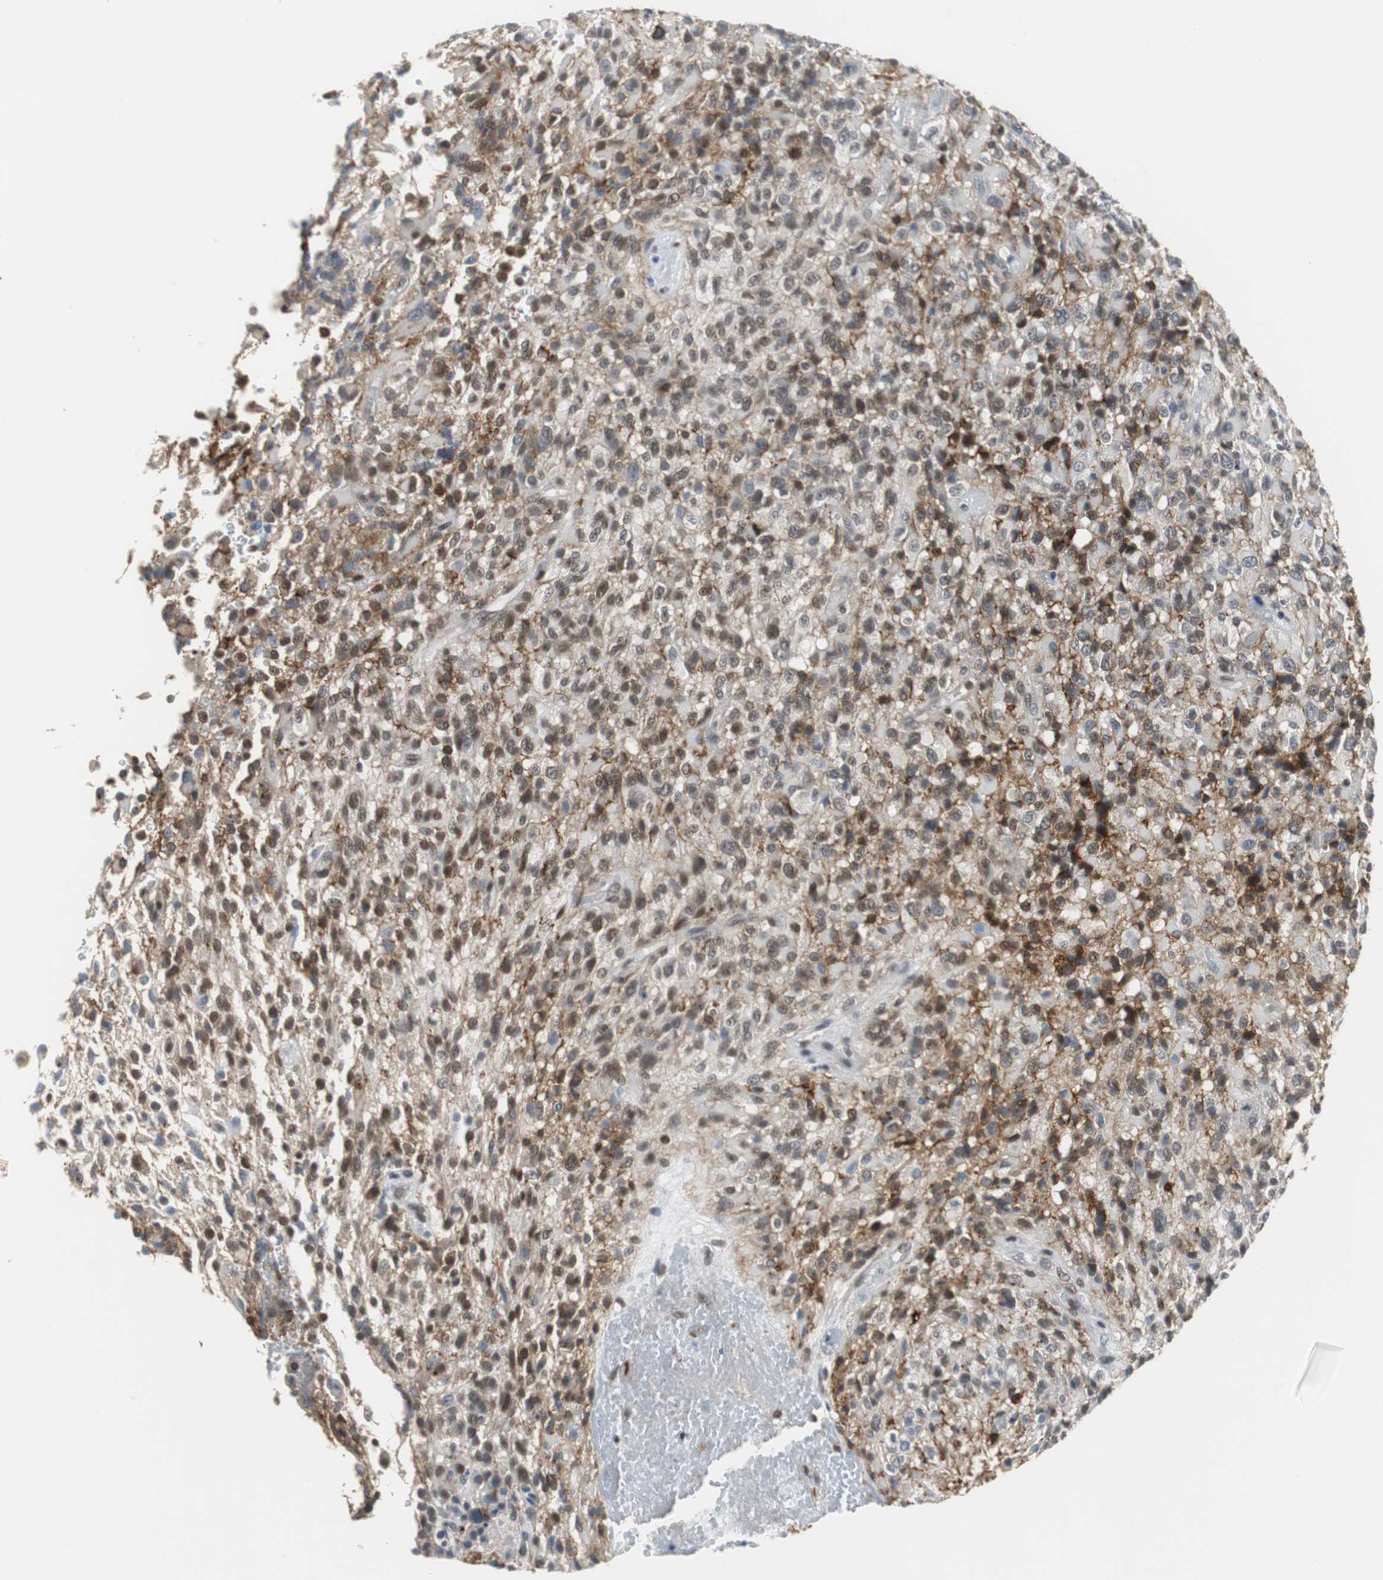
{"staining": {"intensity": "moderate", "quantity": ">75%", "location": "cytoplasmic/membranous,nuclear"}, "tissue": "glioma", "cell_type": "Tumor cells", "image_type": "cancer", "snomed": [{"axis": "morphology", "description": "Glioma, malignant, High grade"}, {"axis": "topography", "description": "Brain"}], "caption": "Human glioma stained for a protein (brown) shows moderate cytoplasmic/membranous and nuclear positive staining in about >75% of tumor cells.", "gene": "SIRT1", "patient": {"sex": "male", "age": 71}}